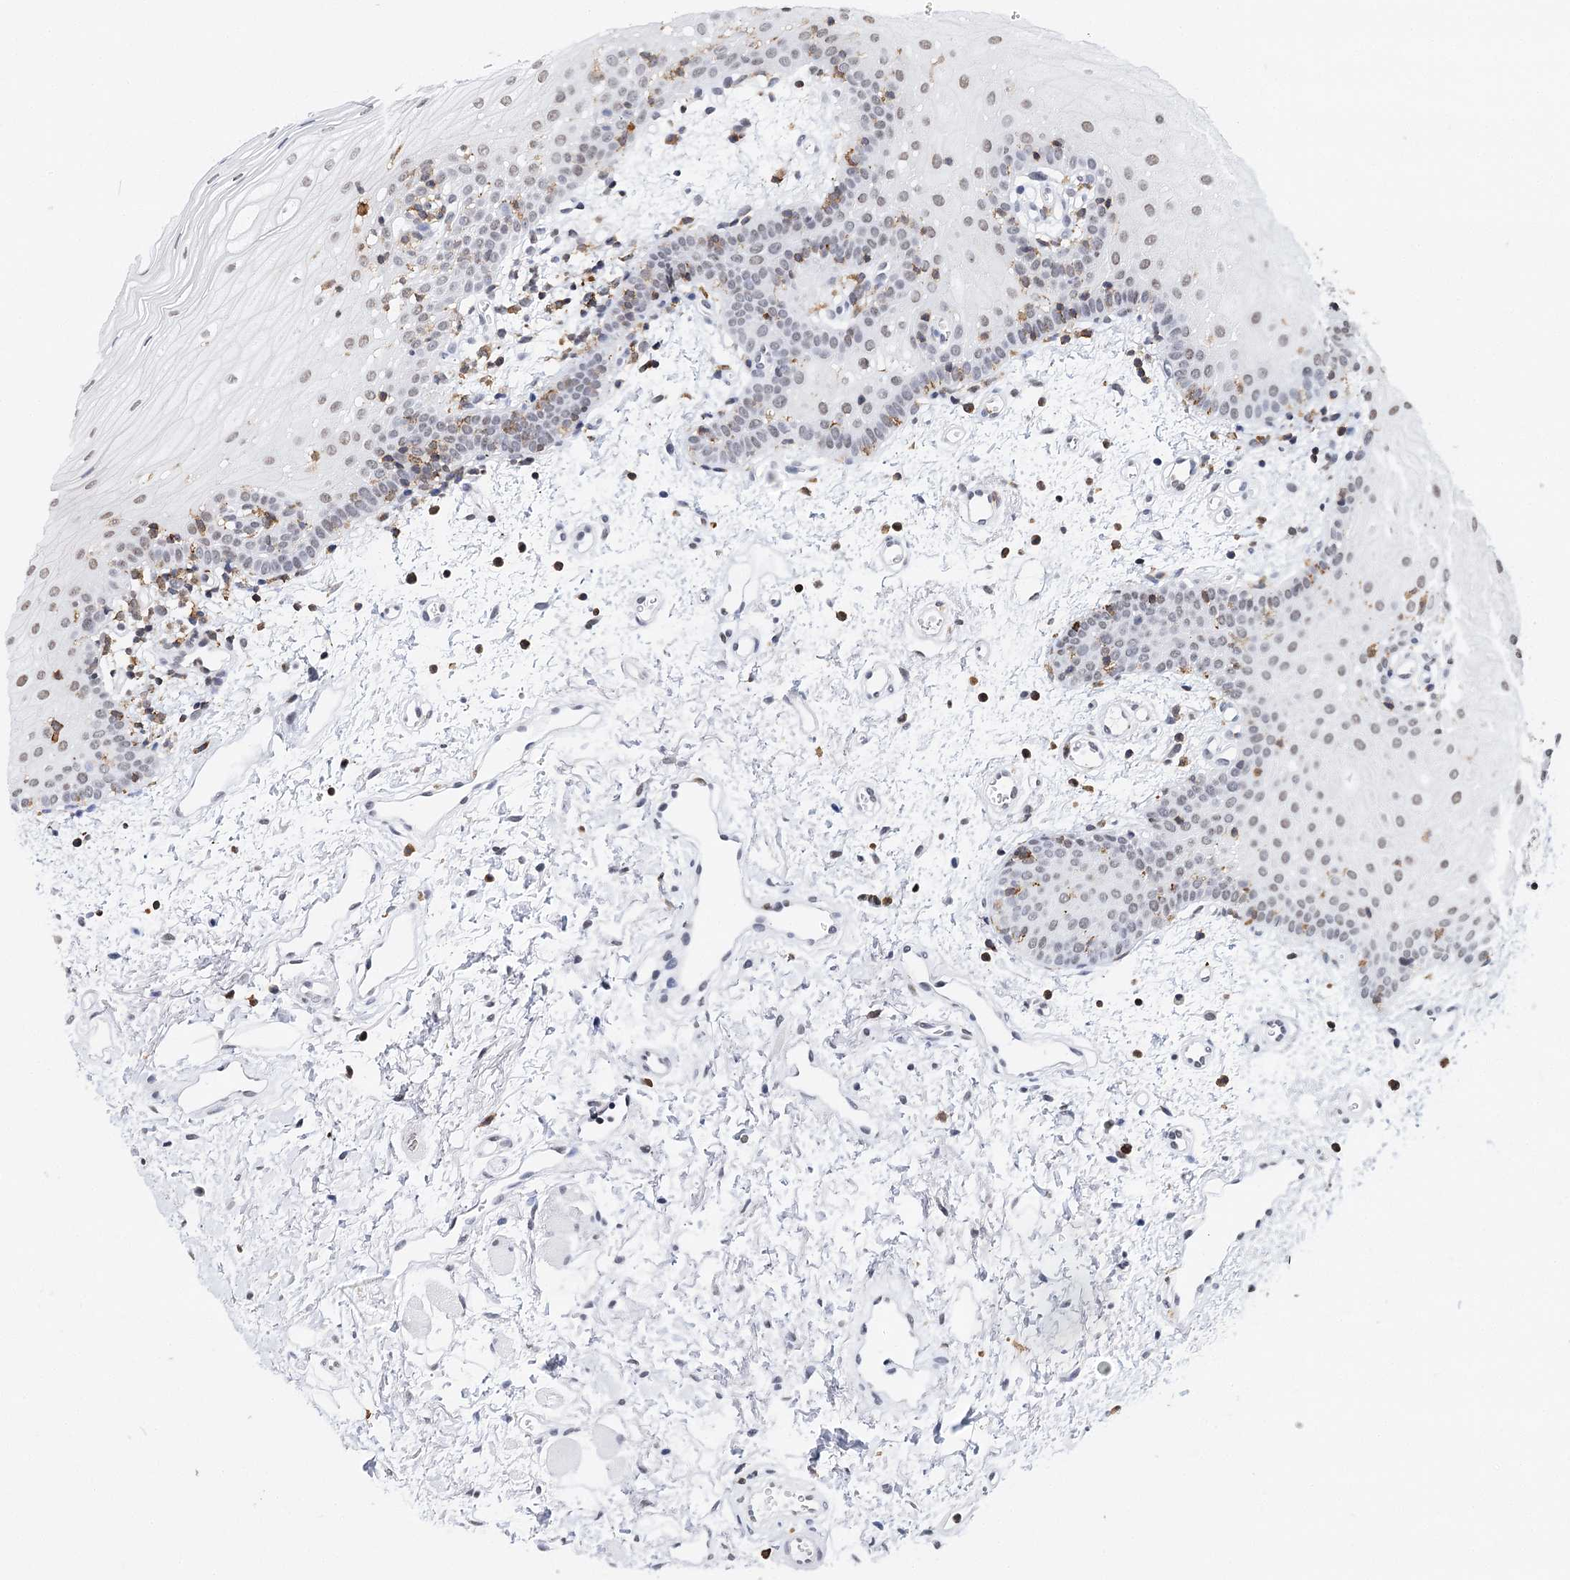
{"staining": {"intensity": "weak", "quantity": "25%-75%", "location": "nuclear"}, "tissue": "oral mucosa", "cell_type": "Squamous epithelial cells", "image_type": "normal", "snomed": [{"axis": "morphology", "description": "Normal tissue, NOS"}, {"axis": "morphology", "description": "Squamous cell carcinoma, NOS"}, {"axis": "topography", "description": "Oral tissue"}, {"axis": "topography", "description": "Head-Neck"}], "caption": "This histopathology image demonstrates immunohistochemistry (IHC) staining of benign oral mucosa, with low weak nuclear positivity in approximately 25%-75% of squamous epithelial cells.", "gene": "BARD1", "patient": {"sex": "male", "age": 68}}